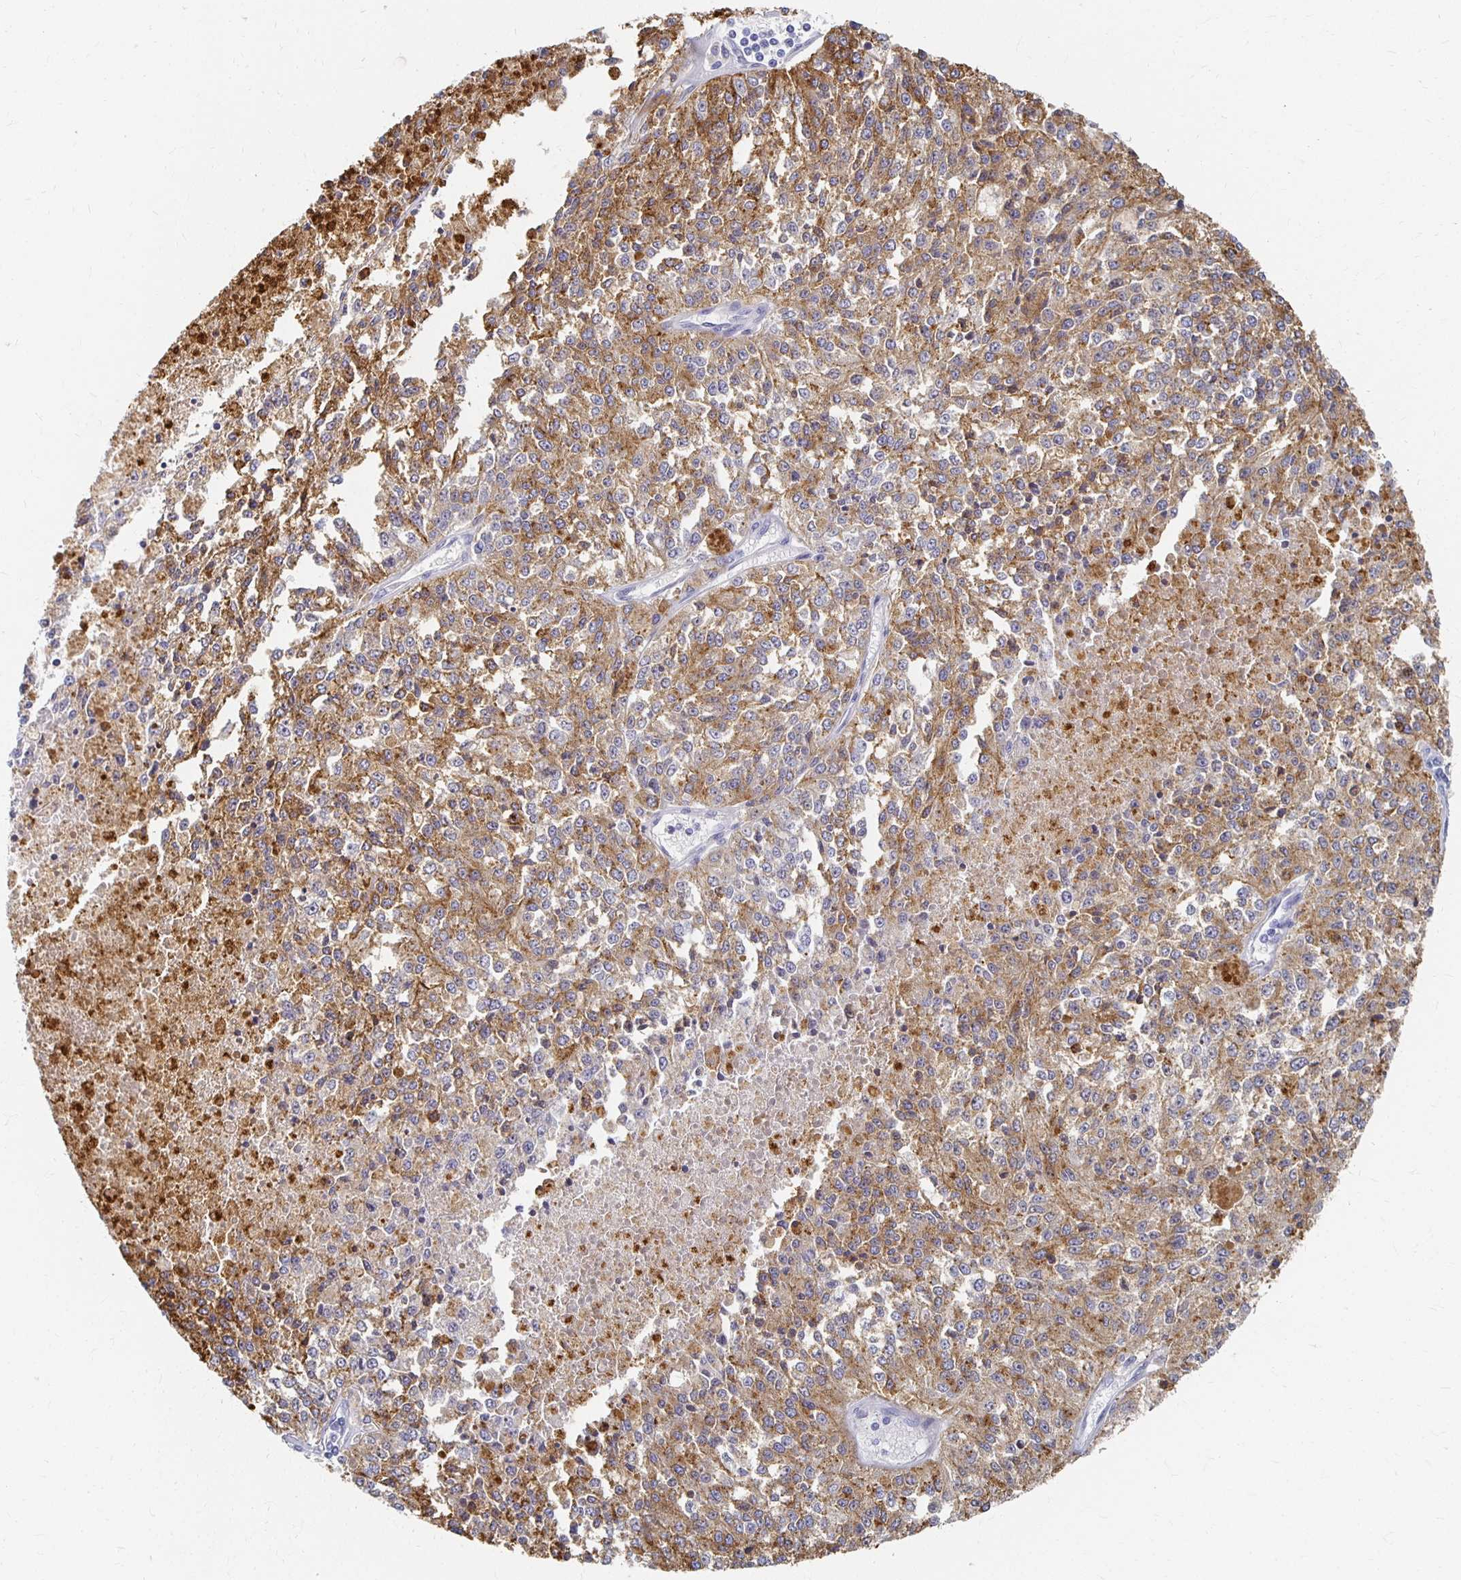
{"staining": {"intensity": "moderate", "quantity": ">75%", "location": "cytoplasmic/membranous"}, "tissue": "melanoma", "cell_type": "Tumor cells", "image_type": "cancer", "snomed": [{"axis": "morphology", "description": "Malignant melanoma, Metastatic site"}, {"axis": "topography", "description": "Lymph node"}], "caption": "Immunohistochemical staining of malignant melanoma (metastatic site) shows moderate cytoplasmic/membranous protein expression in approximately >75% of tumor cells.", "gene": "FKRP", "patient": {"sex": "female", "age": 64}}